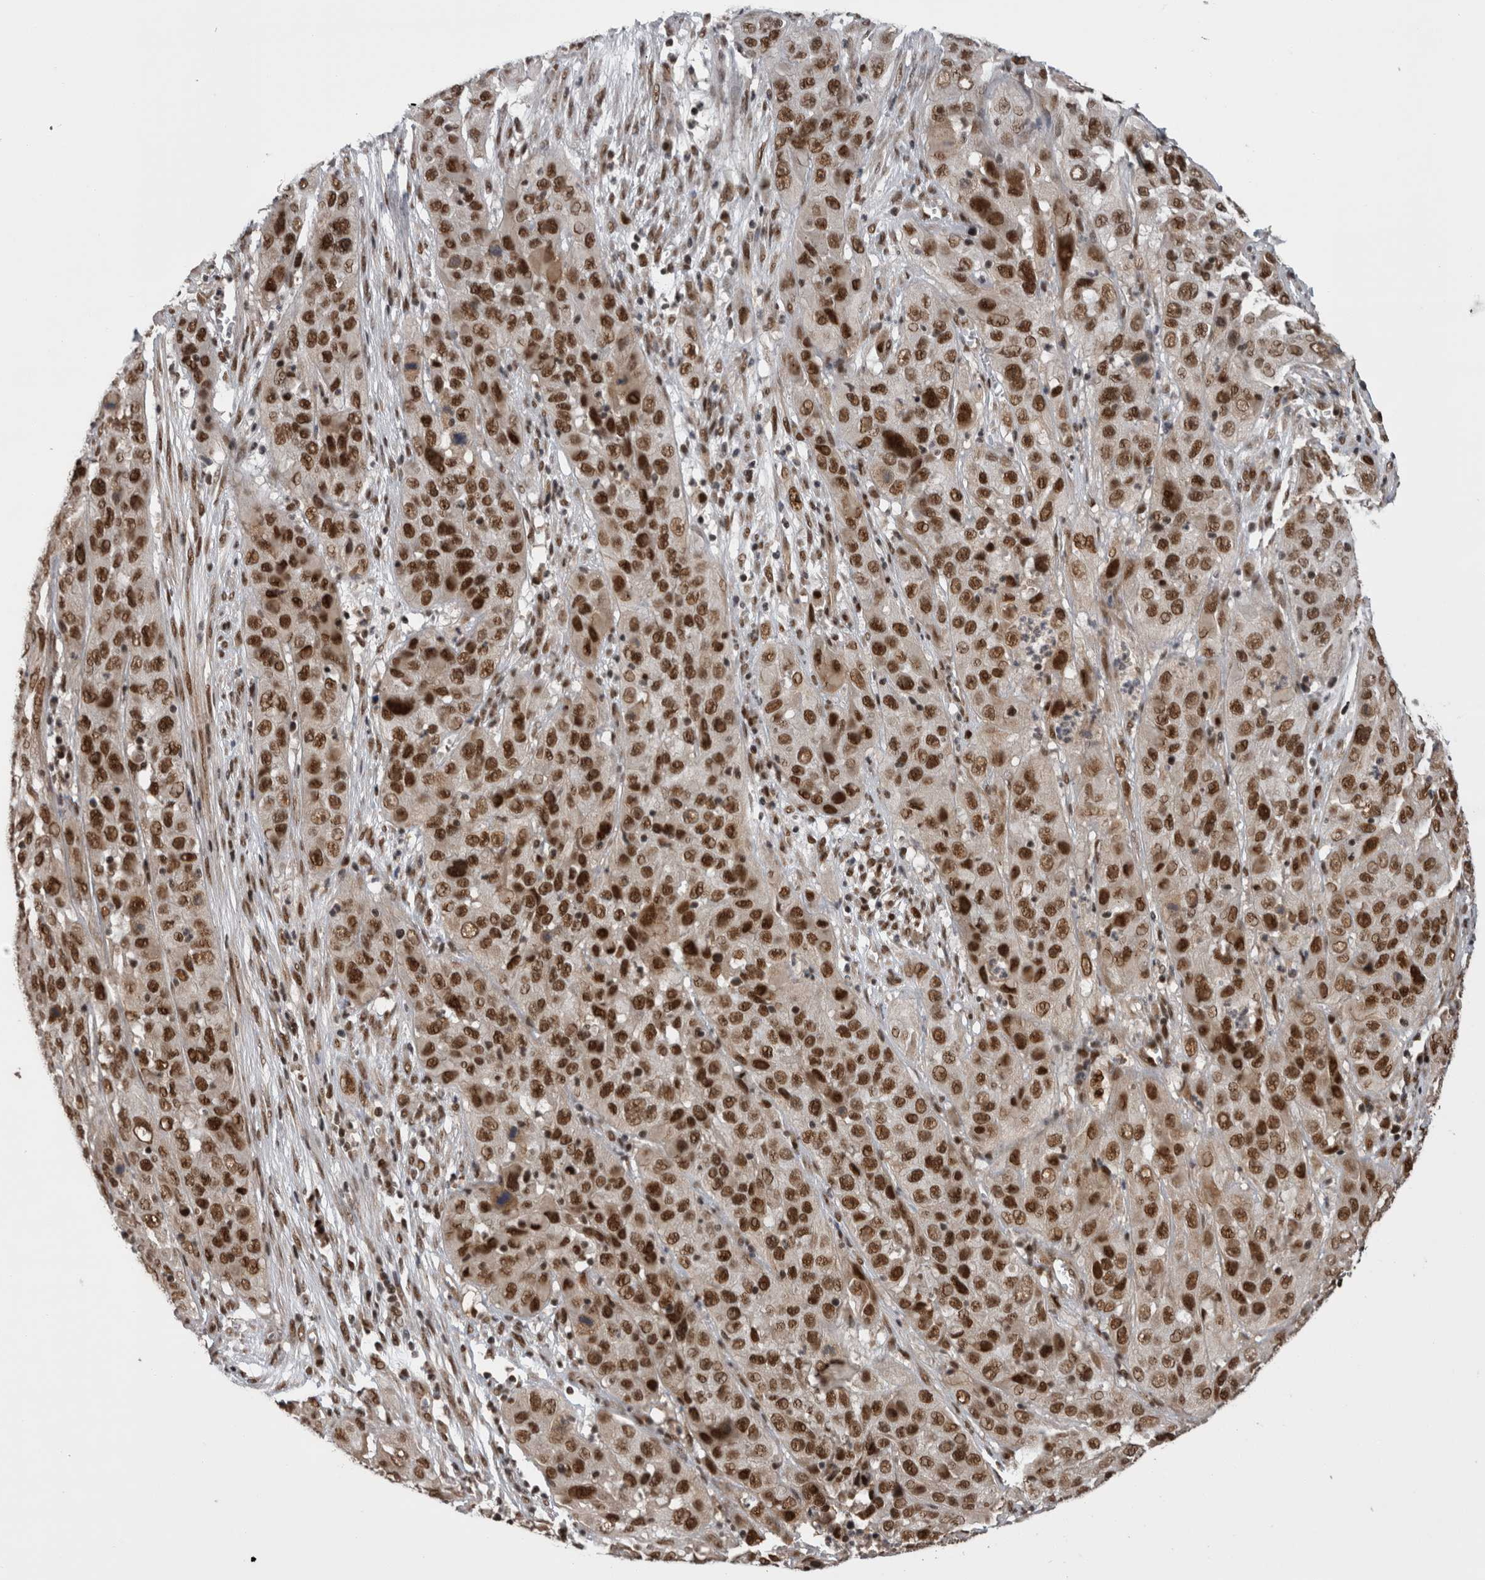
{"staining": {"intensity": "strong", "quantity": ">75%", "location": "nuclear"}, "tissue": "cervical cancer", "cell_type": "Tumor cells", "image_type": "cancer", "snomed": [{"axis": "morphology", "description": "Squamous cell carcinoma, NOS"}, {"axis": "topography", "description": "Cervix"}], "caption": "Immunohistochemistry (IHC) micrograph of squamous cell carcinoma (cervical) stained for a protein (brown), which shows high levels of strong nuclear expression in about >75% of tumor cells.", "gene": "CPSF2", "patient": {"sex": "female", "age": 32}}